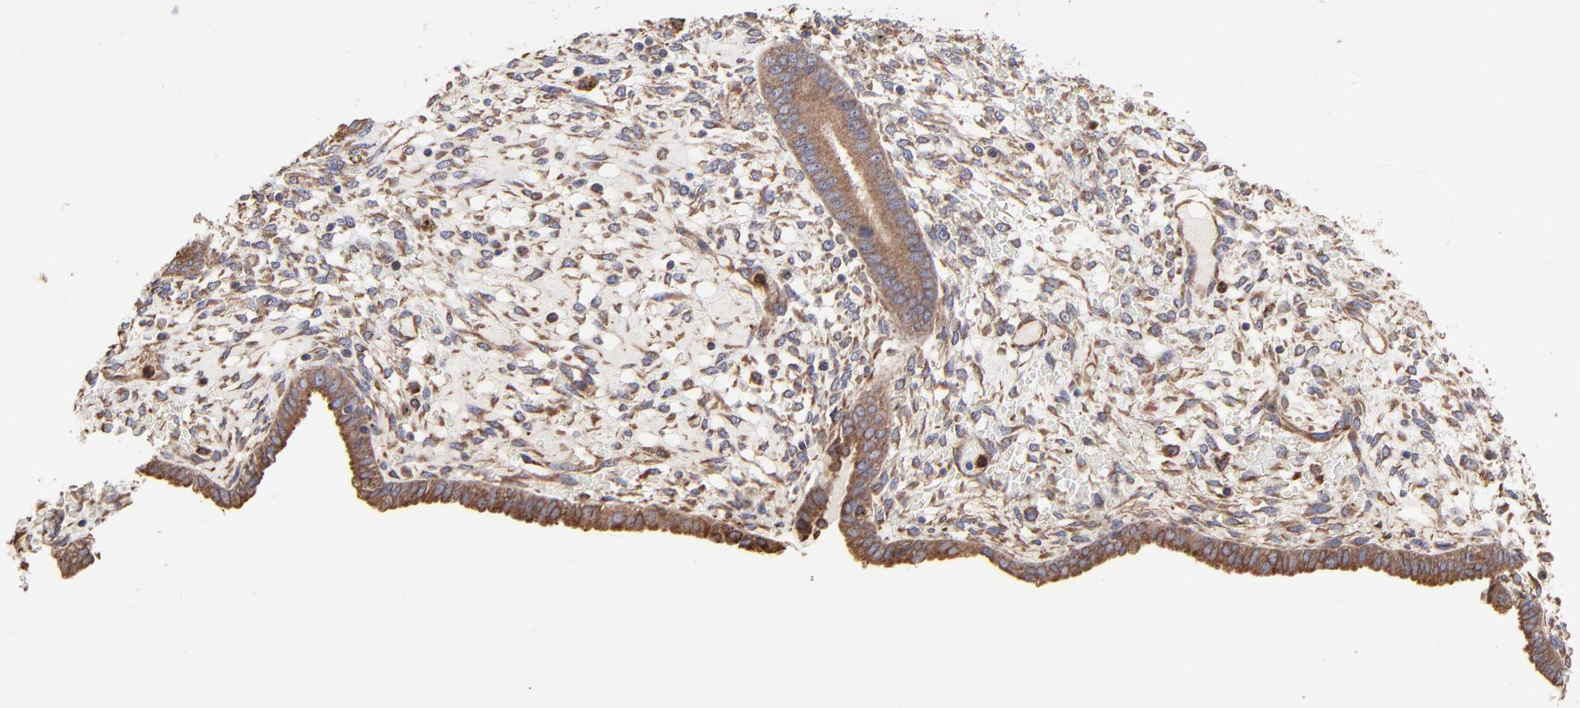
{"staining": {"intensity": "moderate", "quantity": "25%-75%", "location": "cytoplasmic/membranous"}, "tissue": "endometrium", "cell_type": "Cells in endometrial stroma", "image_type": "normal", "snomed": [{"axis": "morphology", "description": "Normal tissue, NOS"}, {"axis": "topography", "description": "Endometrium"}], "caption": "IHC of benign human endometrium demonstrates medium levels of moderate cytoplasmic/membranous staining in about 25%-75% of cells in endometrial stroma.", "gene": "PFKM", "patient": {"sex": "female", "age": 42}}